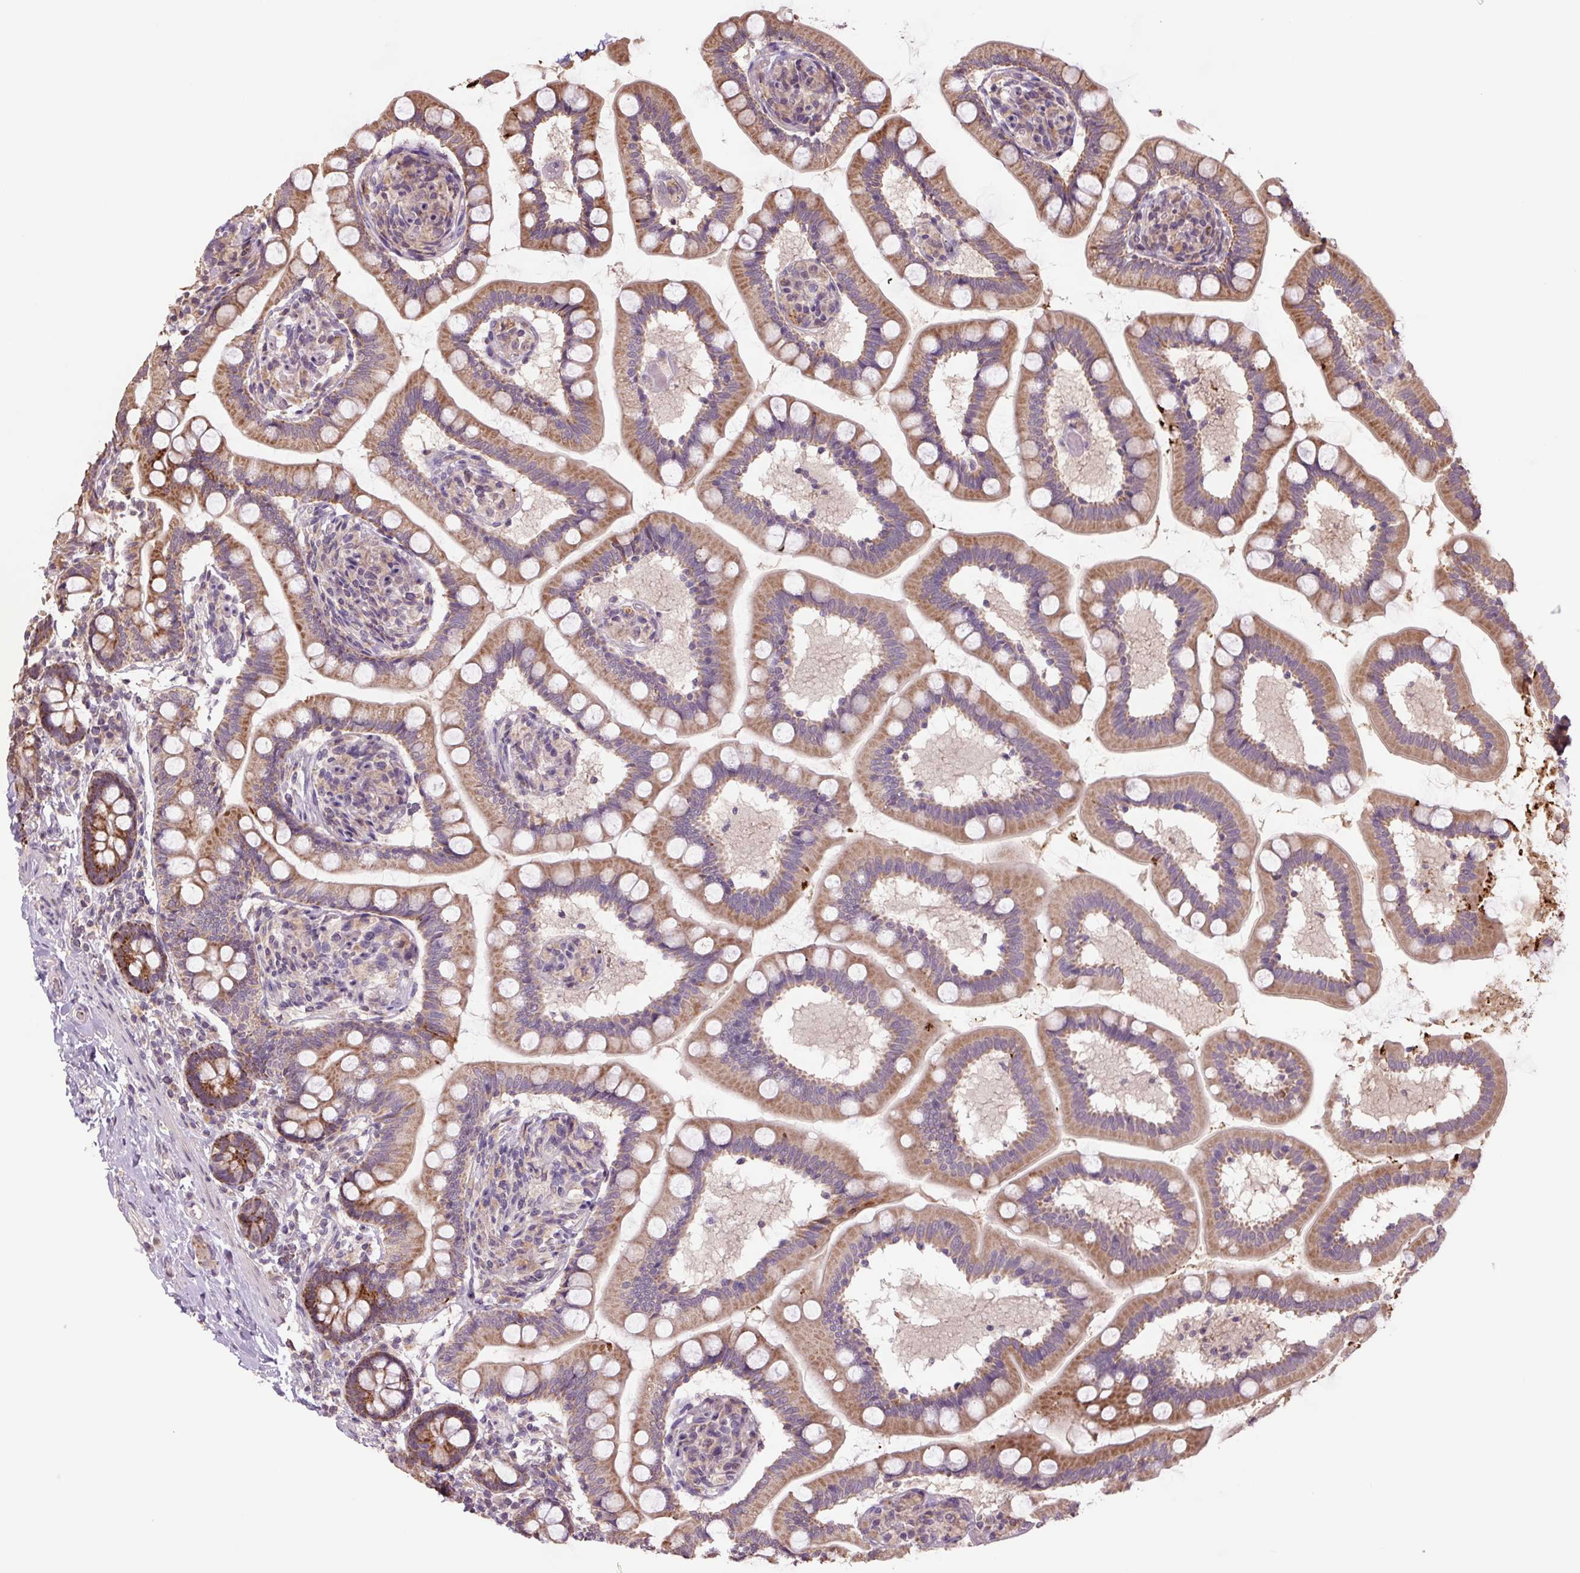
{"staining": {"intensity": "moderate", "quantity": ">75%", "location": "cytoplasmic/membranous"}, "tissue": "small intestine", "cell_type": "Glandular cells", "image_type": "normal", "snomed": [{"axis": "morphology", "description": "Normal tissue, NOS"}, {"axis": "topography", "description": "Small intestine"}], "caption": "Immunohistochemical staining of normal small intestine demonstrates moderate cytoplasmic/membranous protein positivity in approximately >75% of glandular cells. (DAB (3,3'-diaminobenzidine) = brown stain, brightfield microscopy at high magnification).", "gene": "TMEM160", "patient": {"sex": "female", "age": 64}}